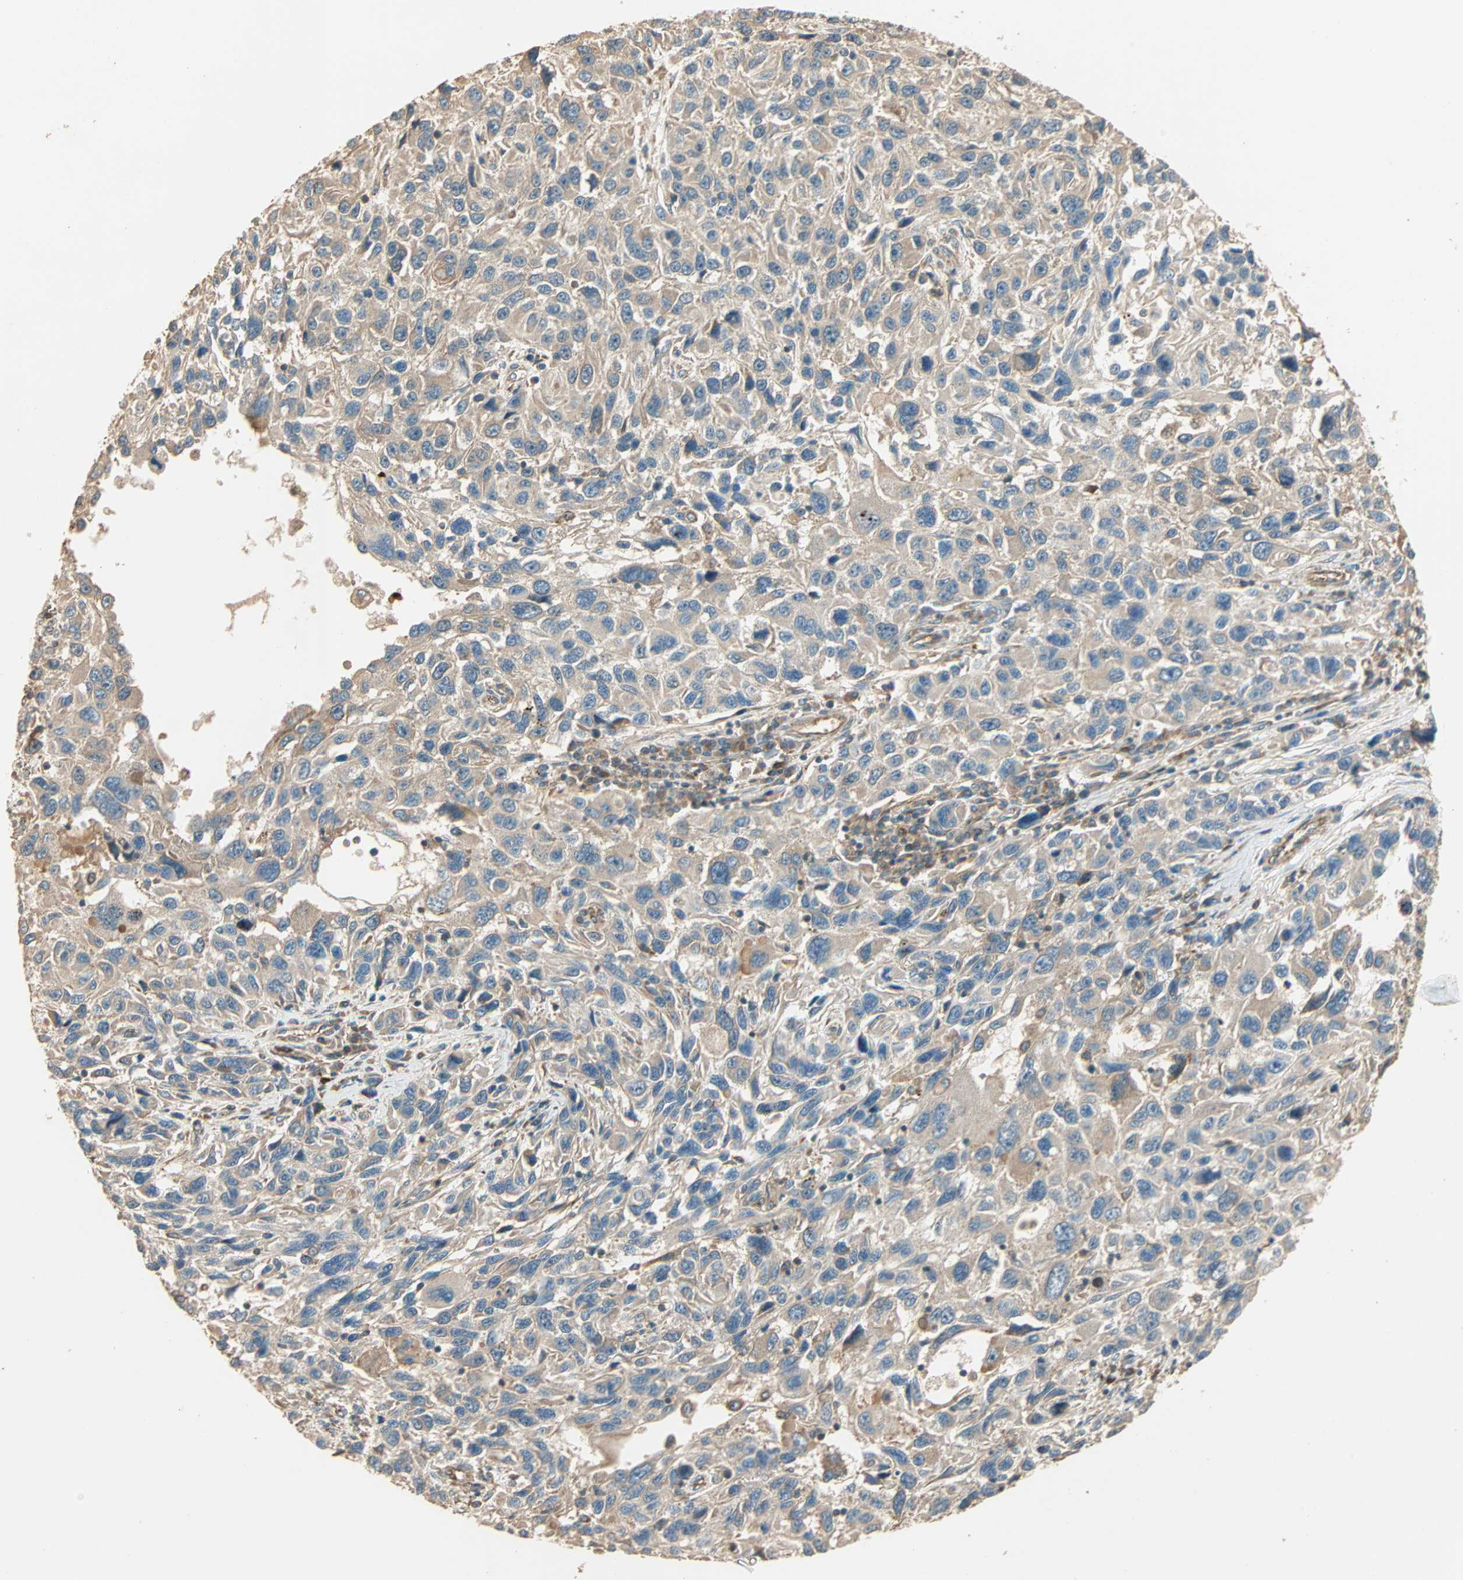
{"staining": {"intensity": "negative", "quantity": "none", "location": "none"}, "tissue": "melanoma", "cell_type": "Tumor cells", "image_type": "cancer", "snomed": [{"axis": "morphology", "description": "Malignant melanoma, NOS"}, {"axis": "topography", "description": "Skin"}], "caption": "This is an immunohistochemistry (IHC) image of human melanoma. There is no positivity in tumor cells.", "gene": "GALK1", "patient": {"sex": "male", "age": 53}}